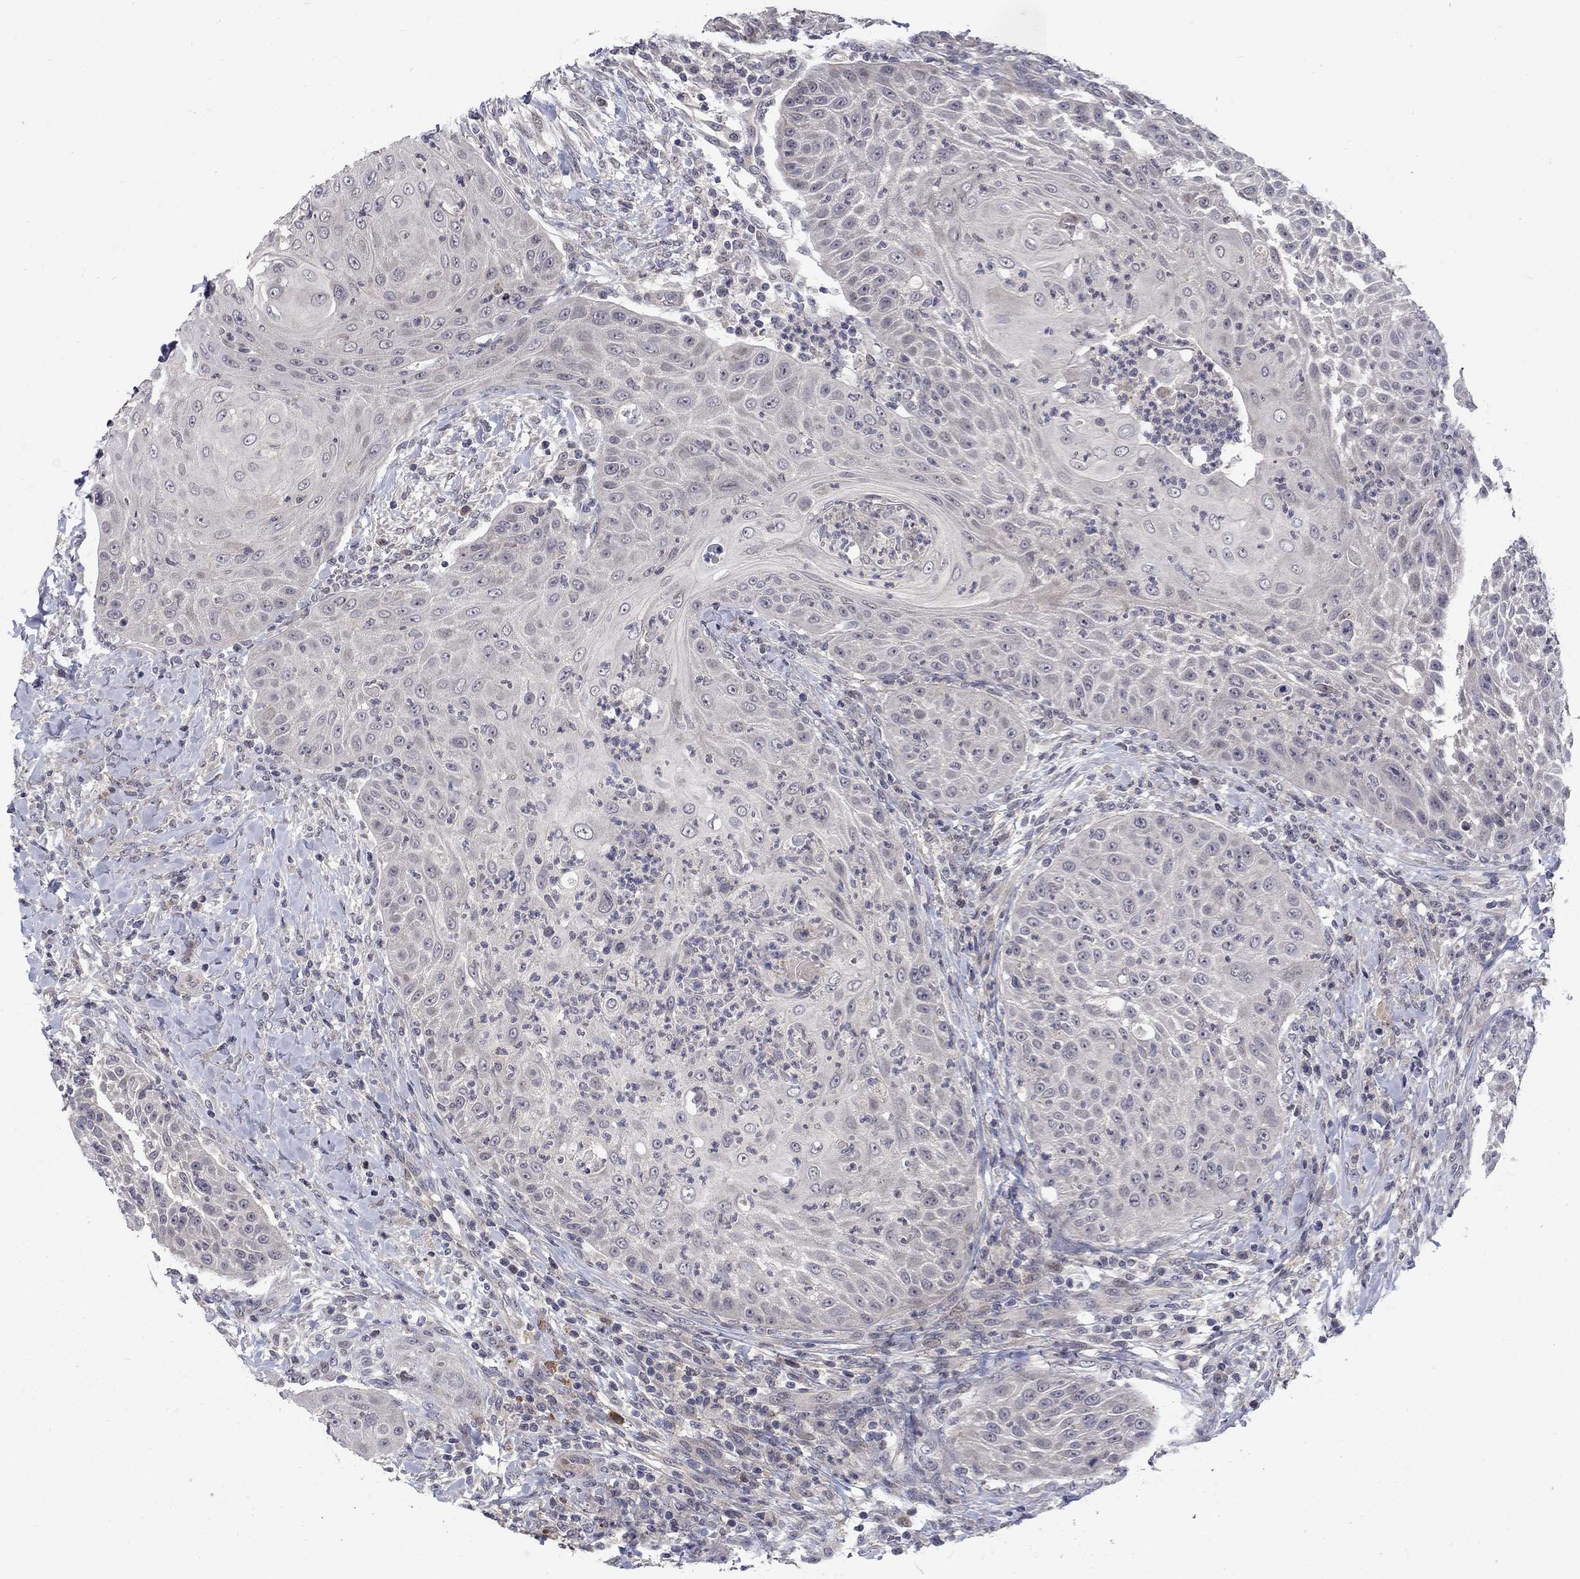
{"staining": {"intensity": "negative", "quantity": "none", "location": "none"}, "tissue": "head and neck cancer", "cell_type": "Tumor cells", "image_type": "cancer", "snomed": [{"axis": "morphology", "description": "Squamous cell carcinoma, NOS"}, {"axis": "topography", "description": "Head-Neck"}], "caption": "This is an IHC photomicrograph of human squamous cell carcinoma (head and neck). There is no positivity in tumor cells.", "gene": "FAM3B", "patient": {"sex": "male", "age": 69}}